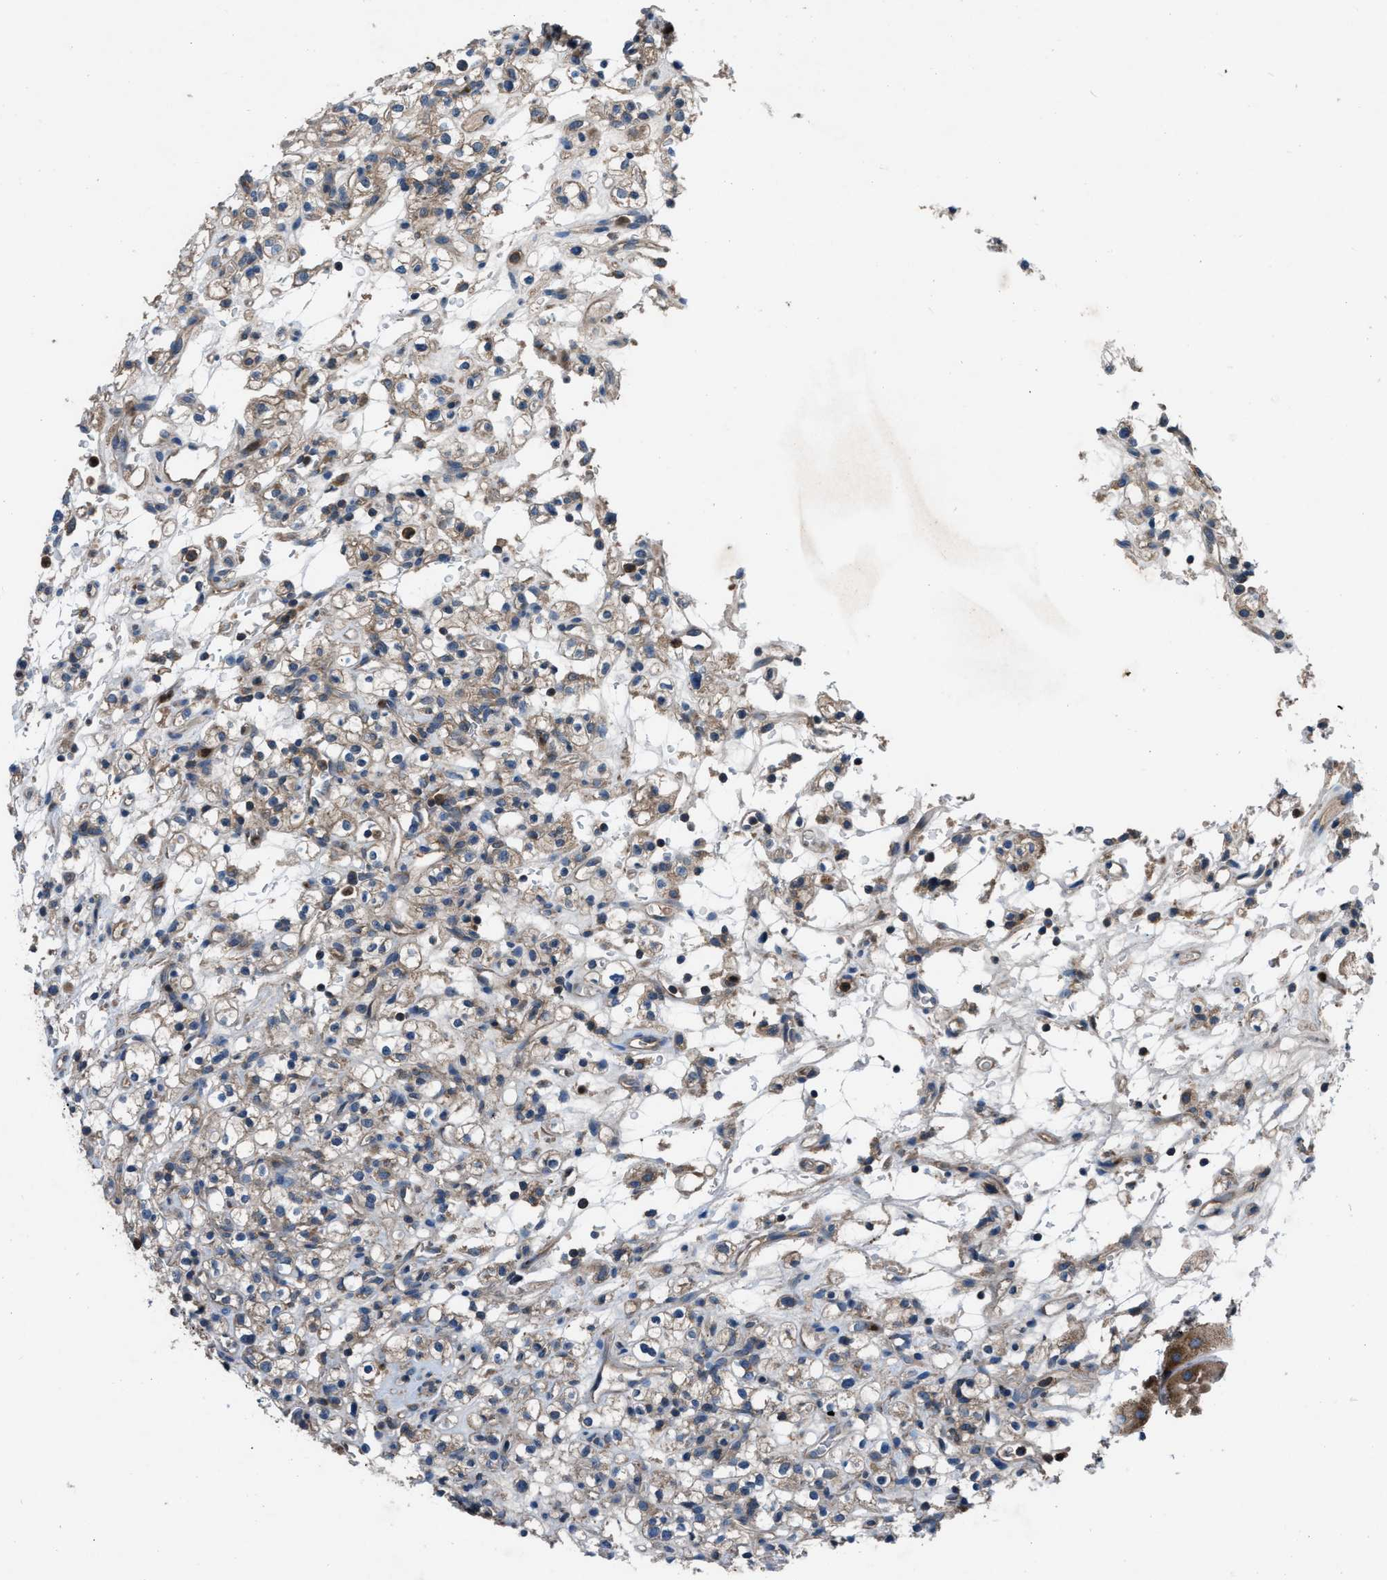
{"staining": {"intensity": "moderate", "quantity": "25%-75%", "location": "cytoplasmic/membranous"}, "tissue": "renal cancer", "cell_type": "Tumor cells", "image_type": "cancer", "snomed": [{"axis": "morphology", "description": "Normal tissue, NOS"}, {"axis": "morphology", "description": "Adenocarcinoma, NOS"}, {"axis": "topography", "description": "Kidney"}], "caption": "Brown immunohistochemical staining in human renal adenocarcinoma displays moderate cytoplasmic/membranous expression in about 25%-75% of tumor cells.", "gene": "USP25", "patient": {"sex": "female", "age": 72}}